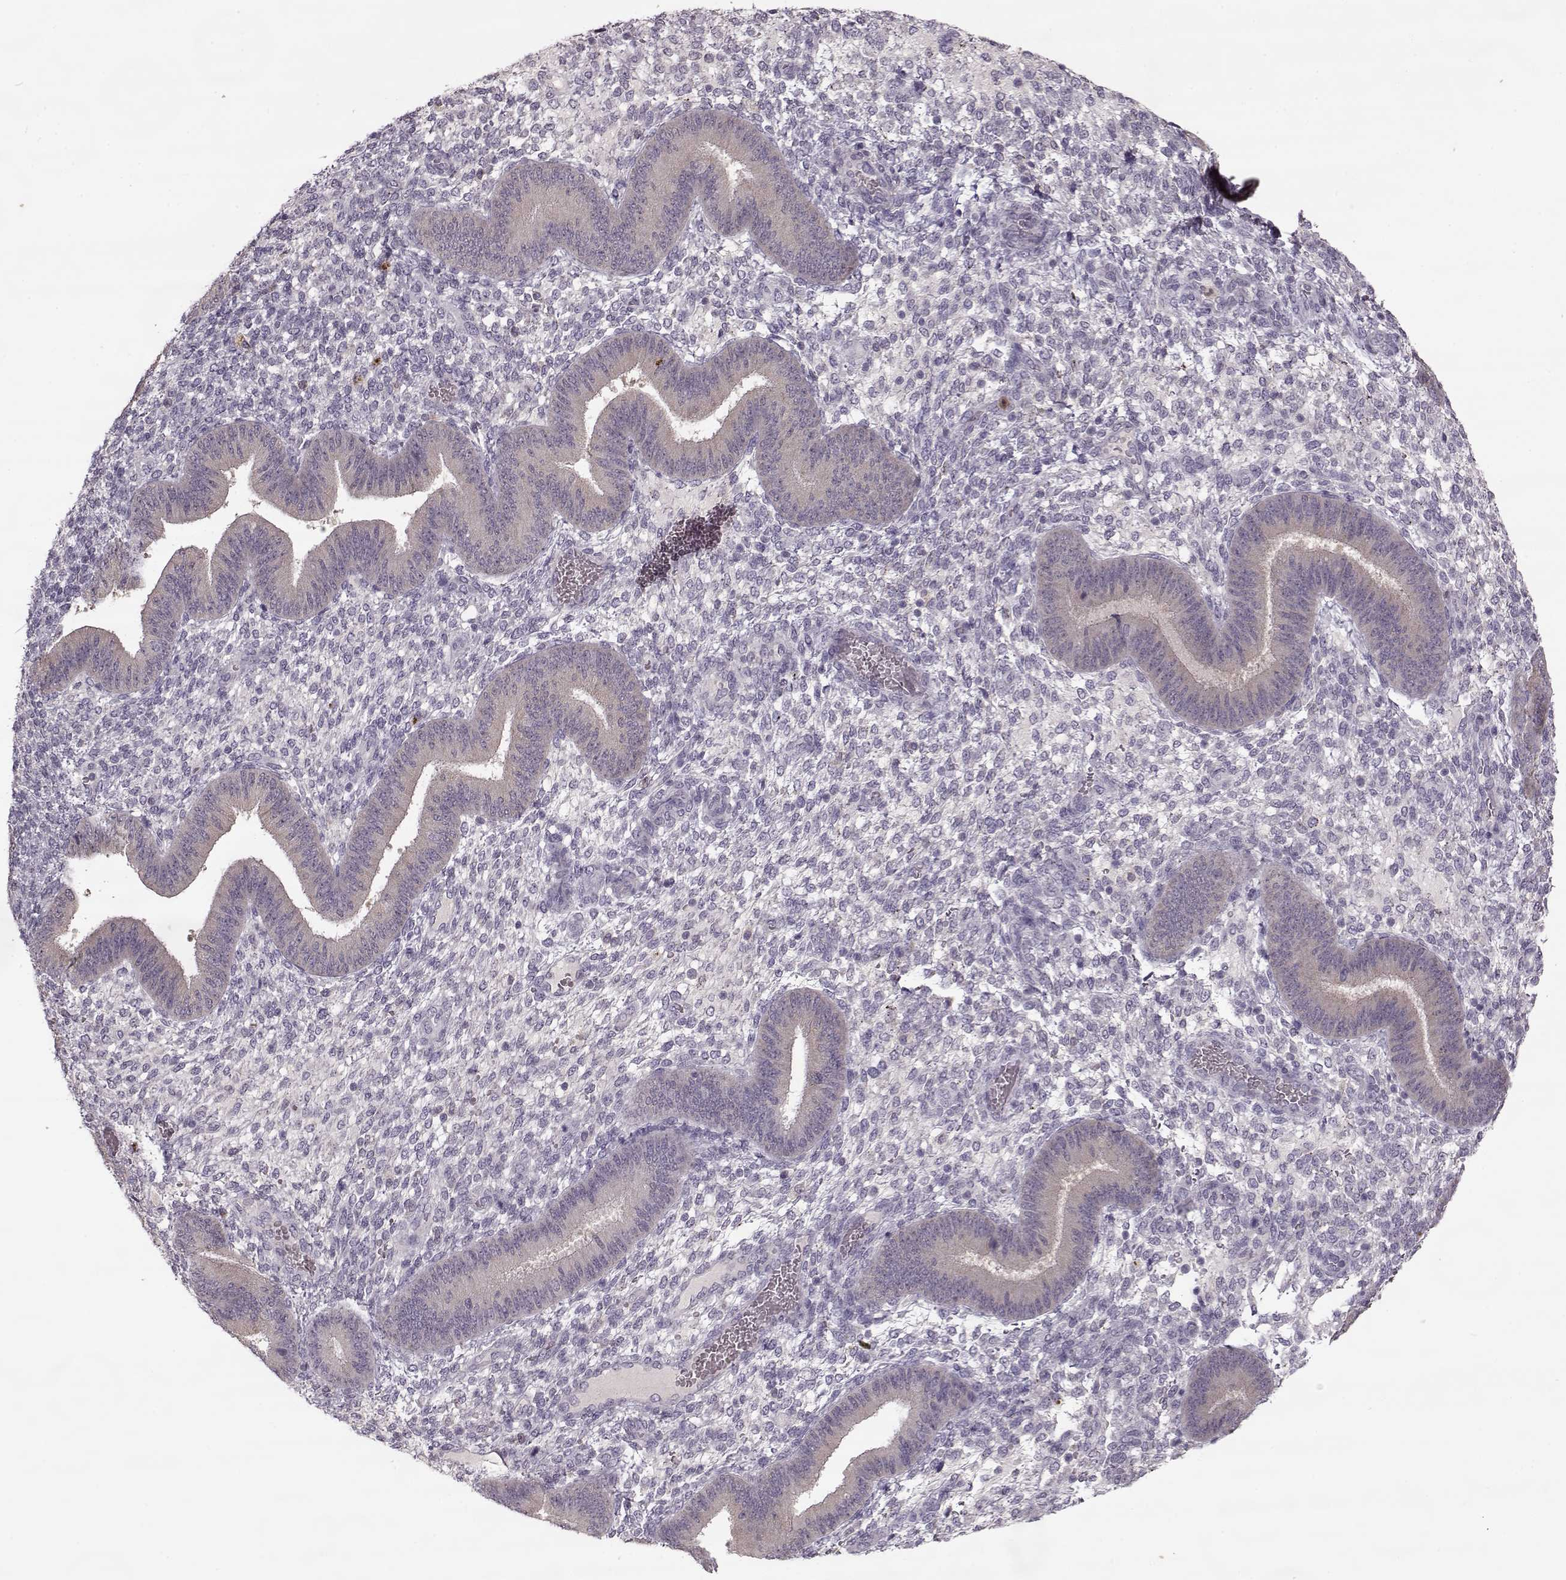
{"staining": {"intensity": "negative", "quantity": "none", "location": "none"}, "tissue": "endometrium", "cell_type": "Cells in endometrial stroma", "image_type": "normal", "snomed": [{"axis": "morphology", "description": "Normal tissue, NOS"}, {"axis": "topography", "description": "Endometrium"}], "caption": "This is a image of immunohistochemistry (IHC) staining of unremarkable endometrium, which shows no staining in cells in endometrial stroma.", "gene": "ACOT11", "patient": {"sex": "female", "age": 39}}